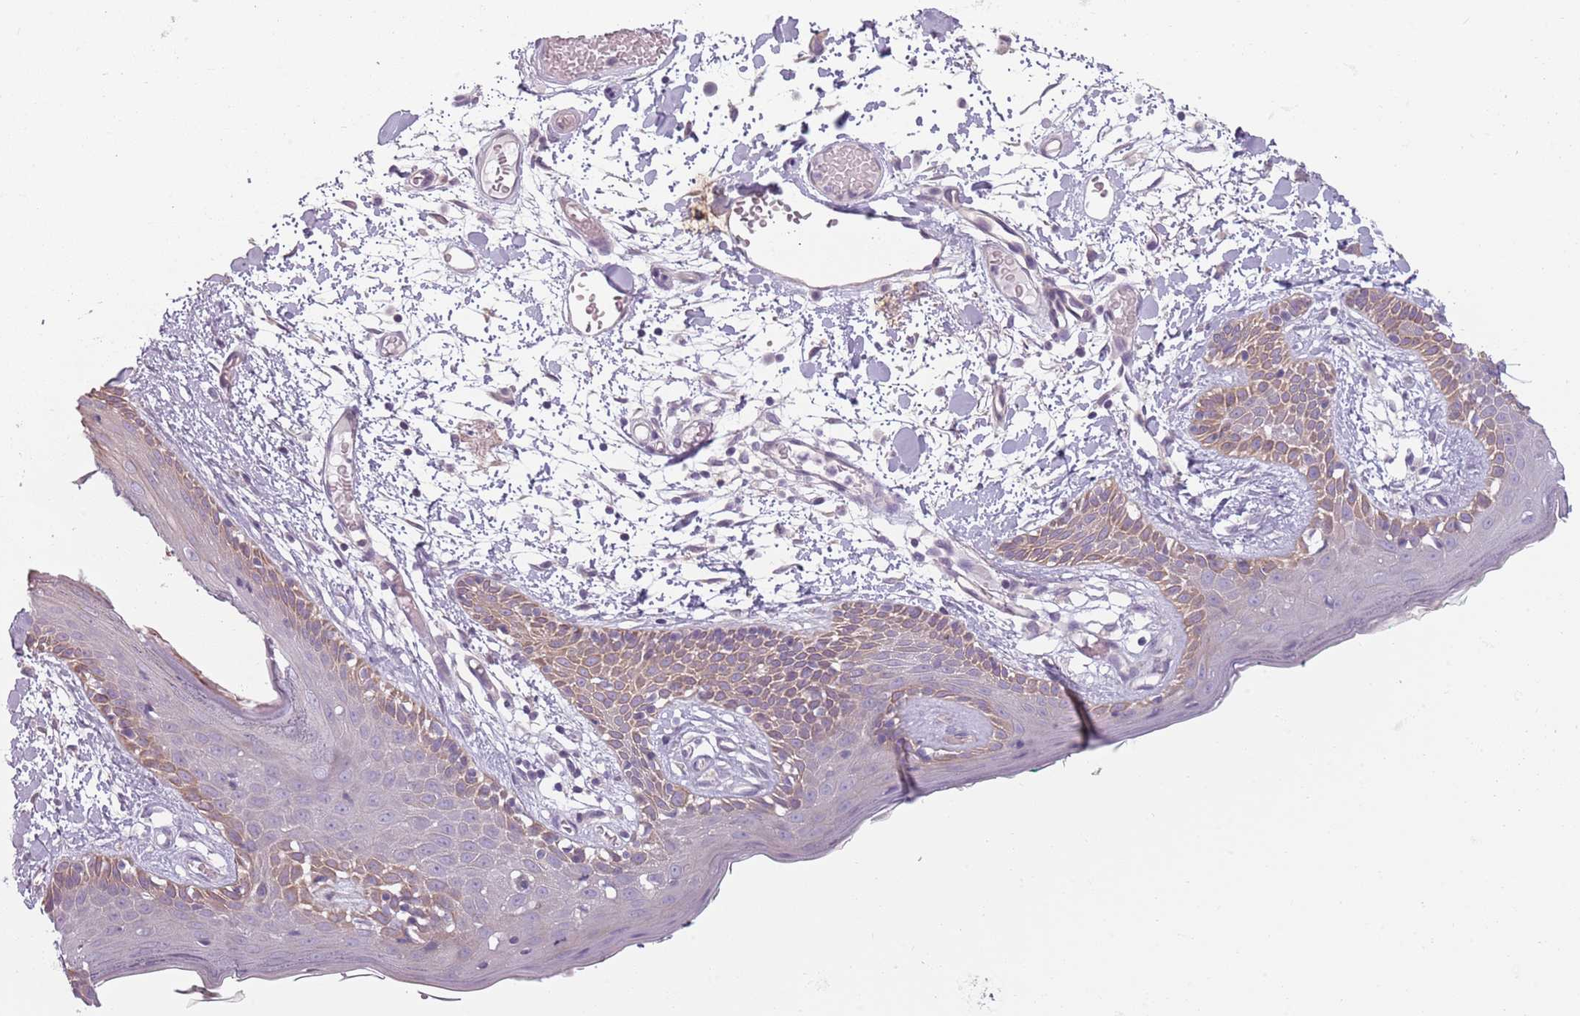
{"staining": {"intensity": "negative", "quantity": "none", "location": "none"}, "tissue": "skin", "cell_type": "Fibroblasts", "image_type": "normal", "snomed": [{"axis": "morphology", "description": "Normal tissue, NOS"}, {"axis": "topography", "description": "Skin"}], "caption": "DAB immunohistochemical staining of normal human skin demonstrates no significant expression in fibroblasts.", "gene": "TLCD2", "patient": {"sex": "male", "age": 79}}